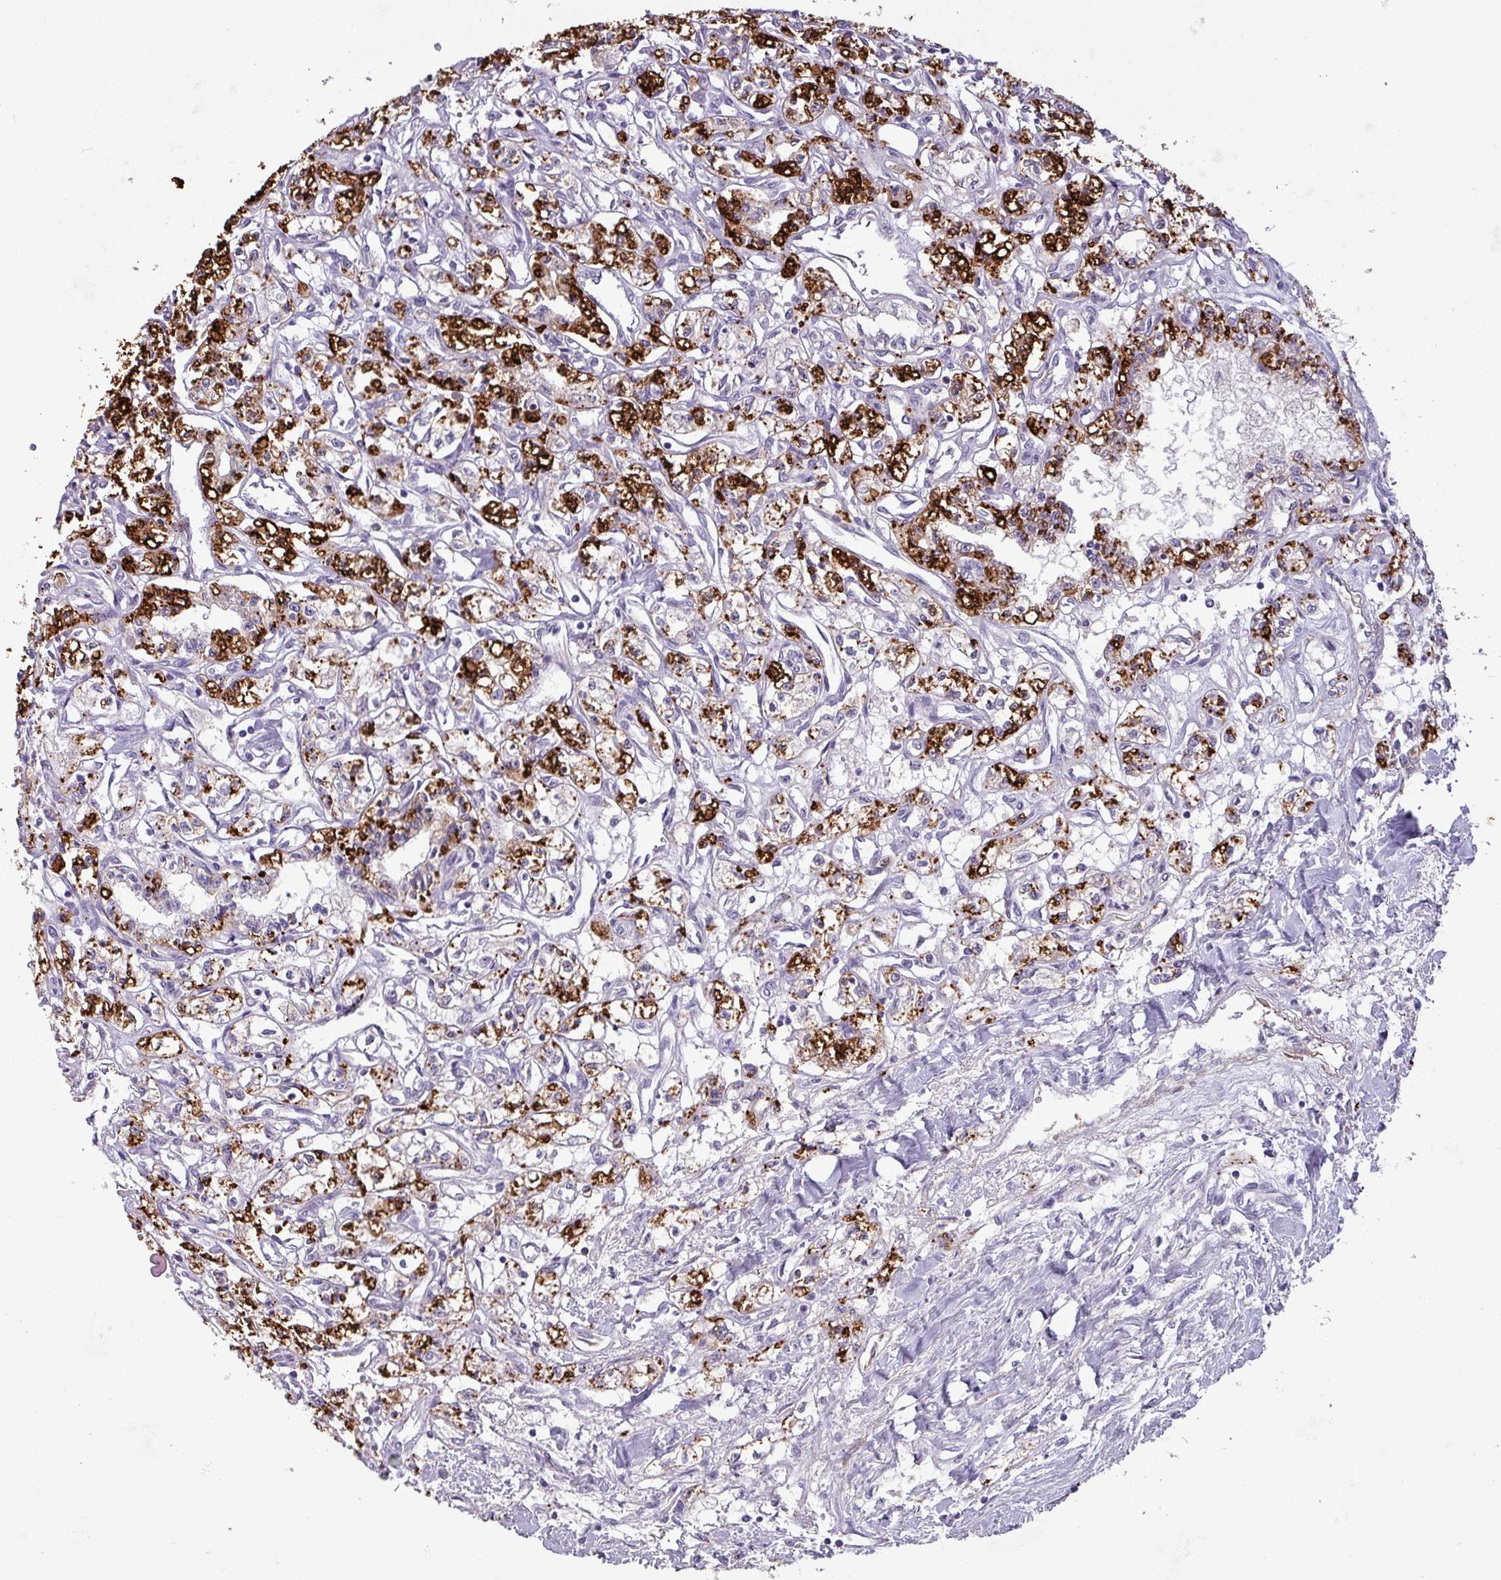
{"staining": {"intensity": "strong", "quantity": "25%-75%", "location": "cytoplasmic/membranous"}, "tissue": "renal cancer", "cell_type": "Tumor cells", "image_type": "cancer", "snomed": [{"axis": "morphology", "description": "Adenocarcinoma, NOS"}, {"axis": "topography", "description": "Kidney"}], "caption": "Adenocarcinoma (renal) tissue shows strong cytoplasmic/membranous staining in approximately 25%-75% of tumor cells (DAB (3,3'-diaminobenzidine) IHC with brightfield microscopy, high magnification).", "gene": "PLIN2", "patient": {"sex": "male", "age": 56}}